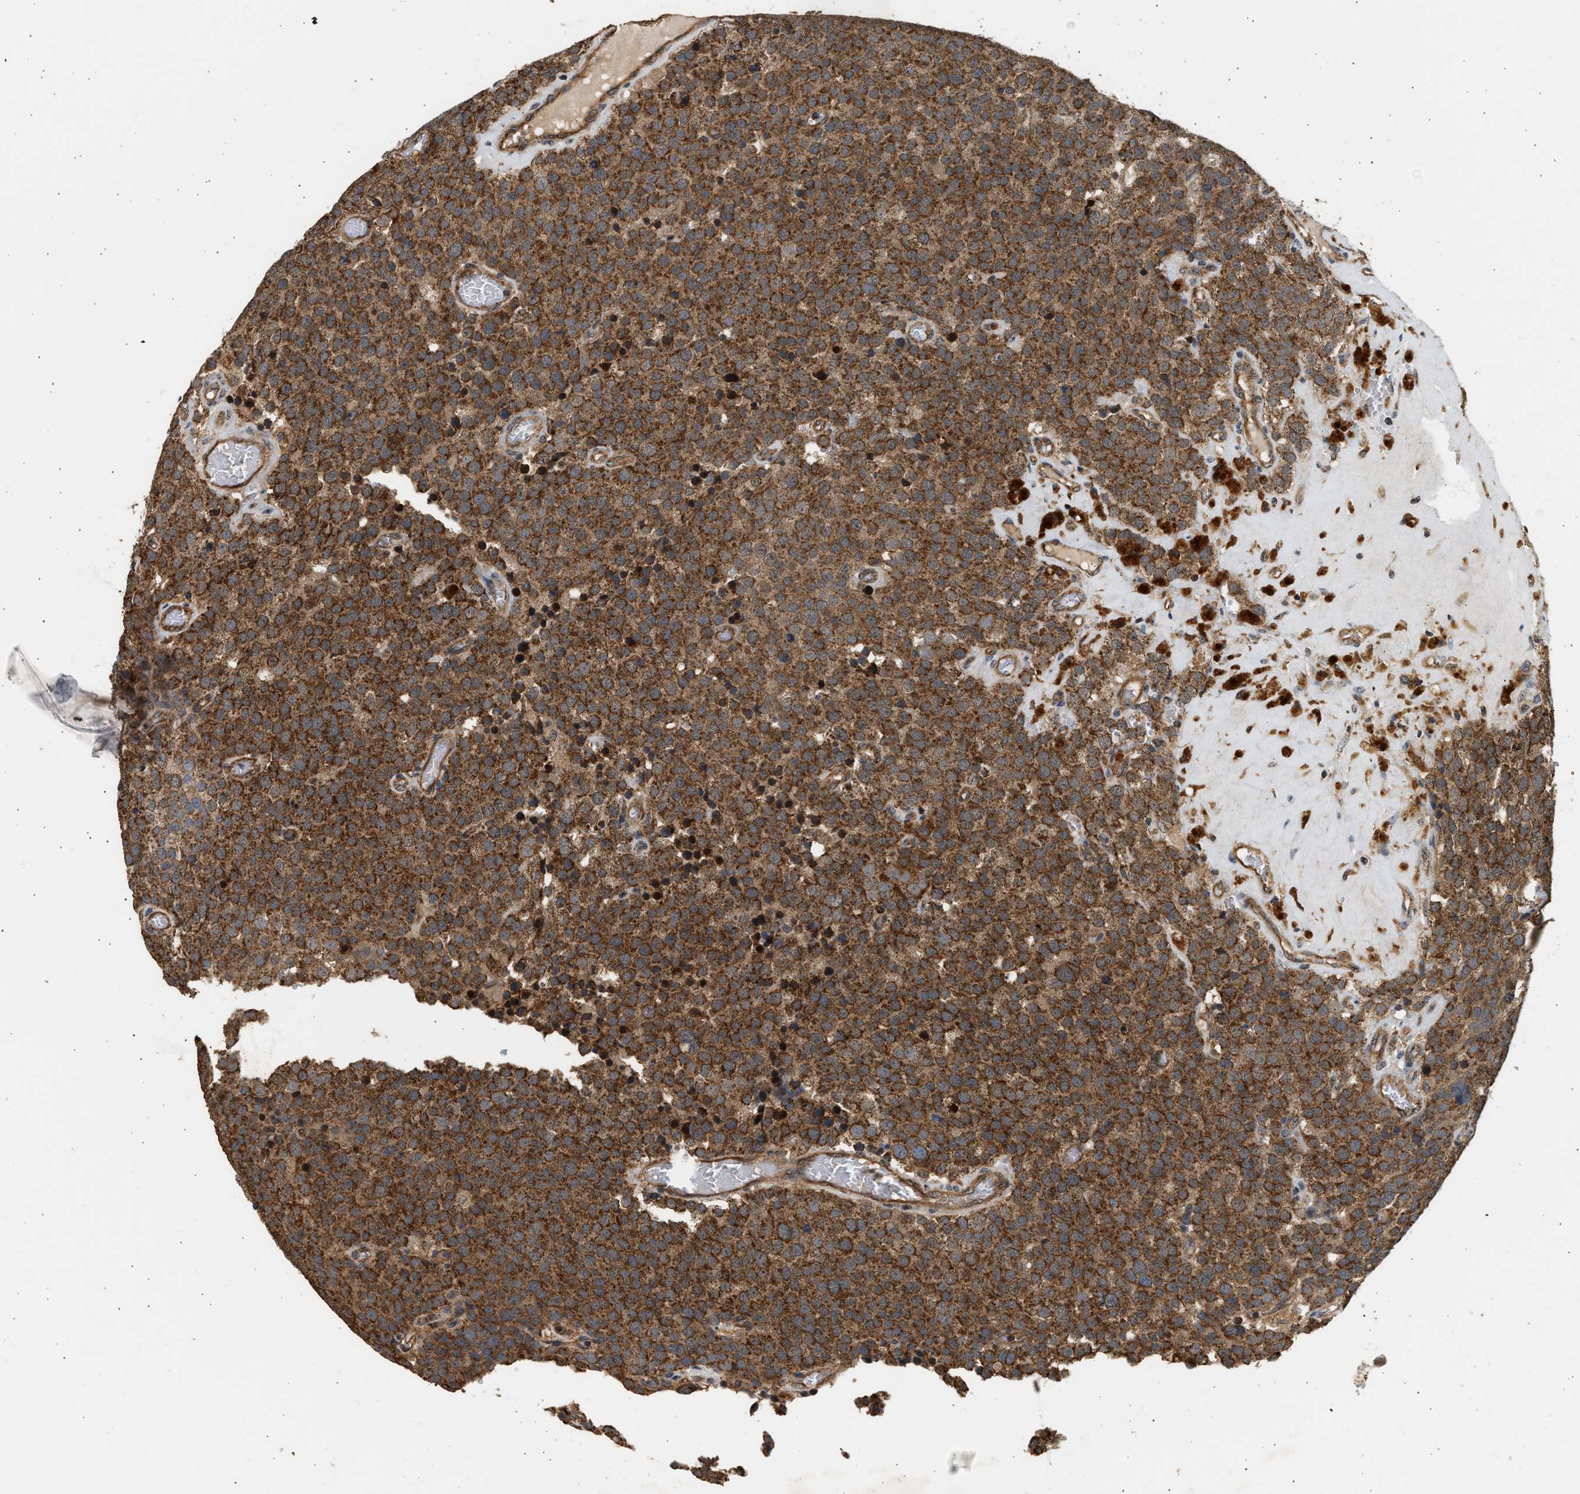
{"staining": {"intensity": "strong", "quantity": ">75%", "location": "cytoplasmic/membranous"}, "tissue": "testis cancer", "cell_type": "Tumor cells", "image_type": "cancer", "snomed": [{"axis": "morphology", "description": "Normal tissue, NOS"}, {"axis": "morphology", "description": "Seminoma, NOS"}, {"axis": "topography", "description": "Testis"}], "caption": "Tumor cells display strong cytoplasmic/membranous positivity in approximately >75% of cells in testis cancer (seminoma). The staining was performed using DAB, with brown indicating positive protein expression. Nuclei are stained blue with hematoxylin.", "gene": "DUSP14", "patient": {"sex": "male", "age": 71}}